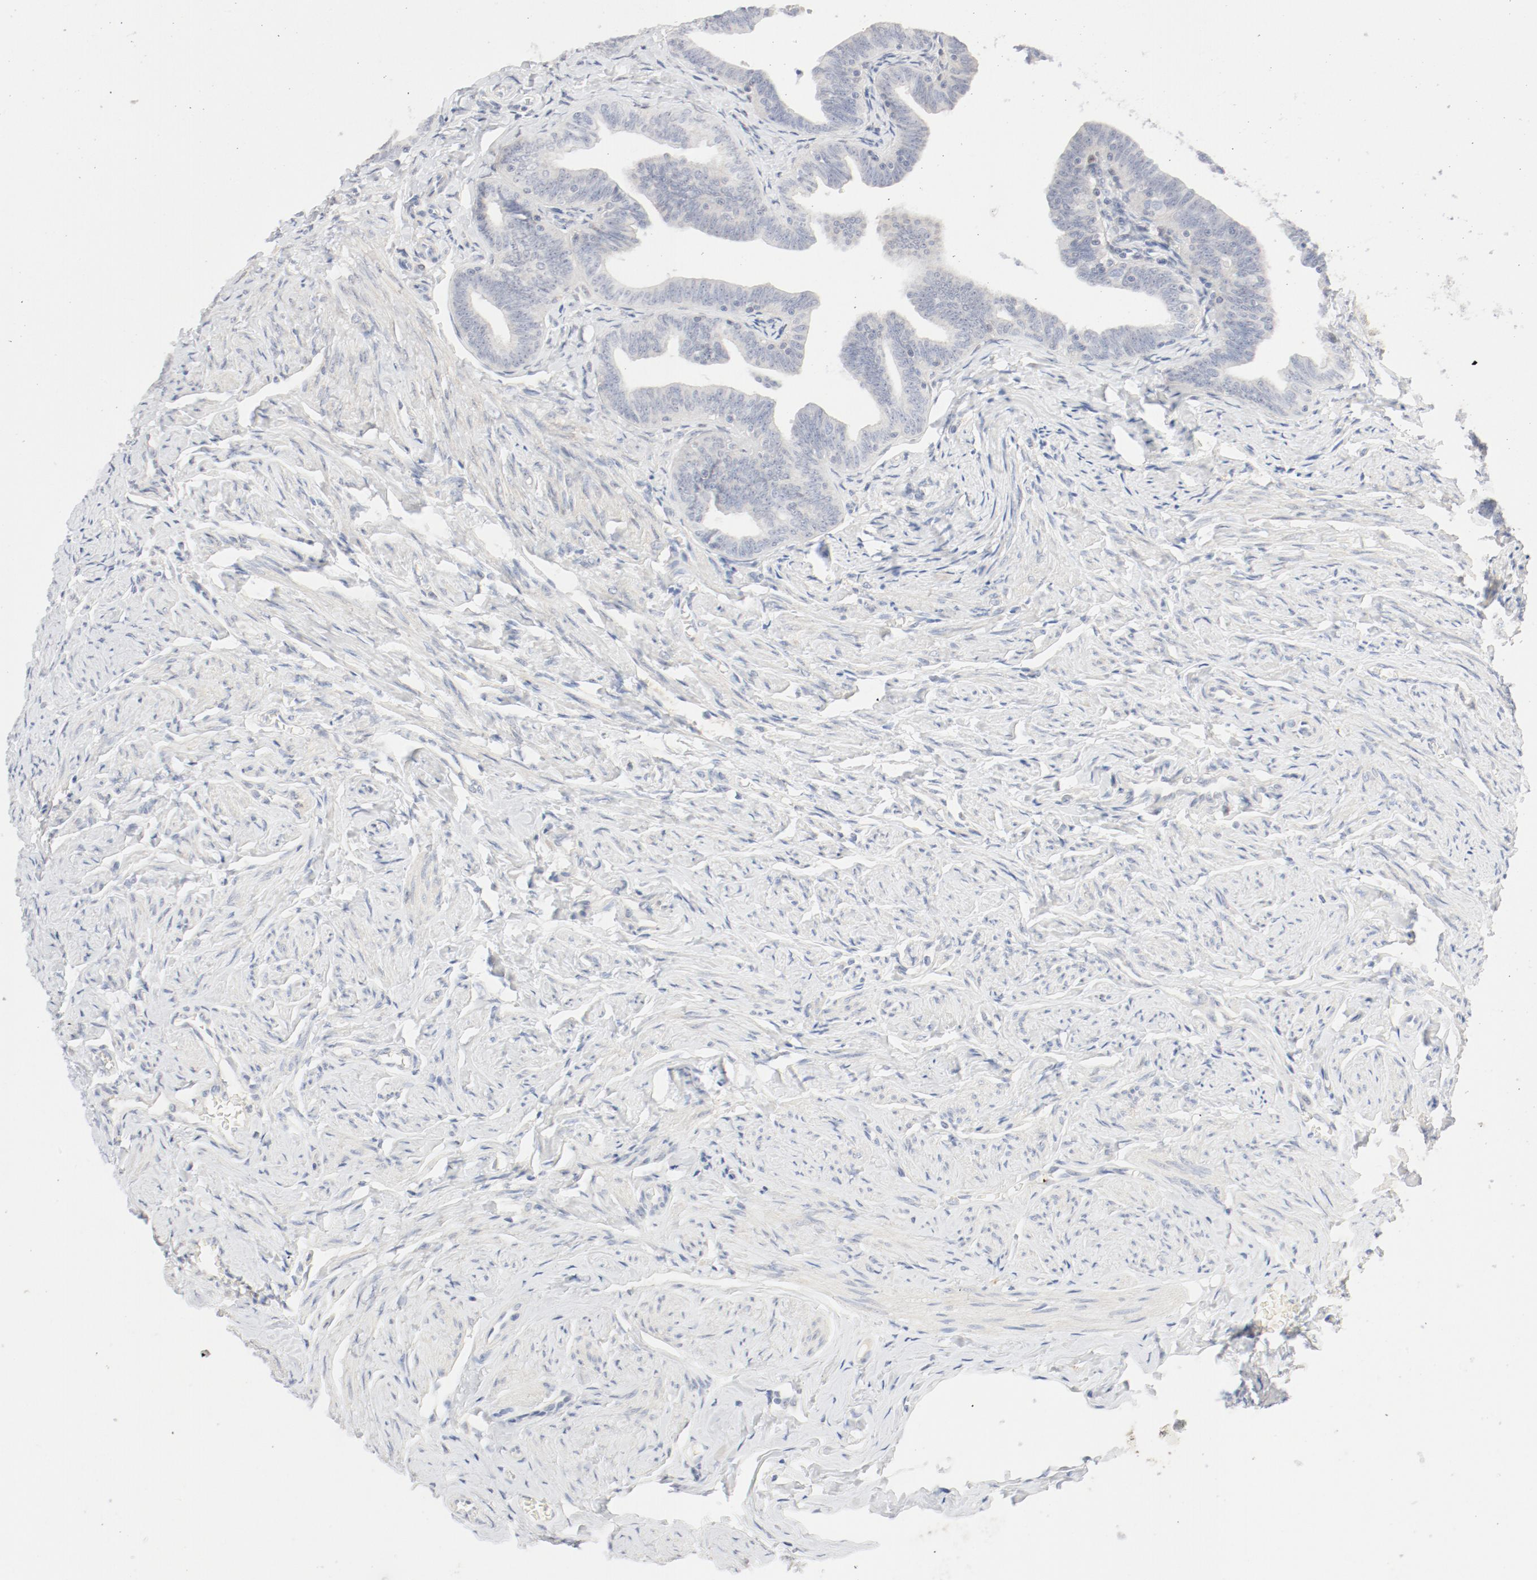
{"staining": {"intensity": "negative", "quantity": "none", "location": "none"}, "tissue": "fallopian tube", "cell_type": "Glandular cells", "image_type": "normal", "snomed": [{"axis": "morphology", "description": "Normal tissue, NOS"}, {"axis": "topography", "description": "Fallopian tube"}, {"axis": "topography", "description": "Ovary"}], "caption": "IHC photomicrograph of unremarkable human fallopian tube stained for a protein (brown), which reveals no staining in glandular cells. (DAB immunohistochemistry (IHC) visualized using brightfield microscopy, high magnification).", "gene": "PGM1", "patient": {"sex": "female", "age": 69}}